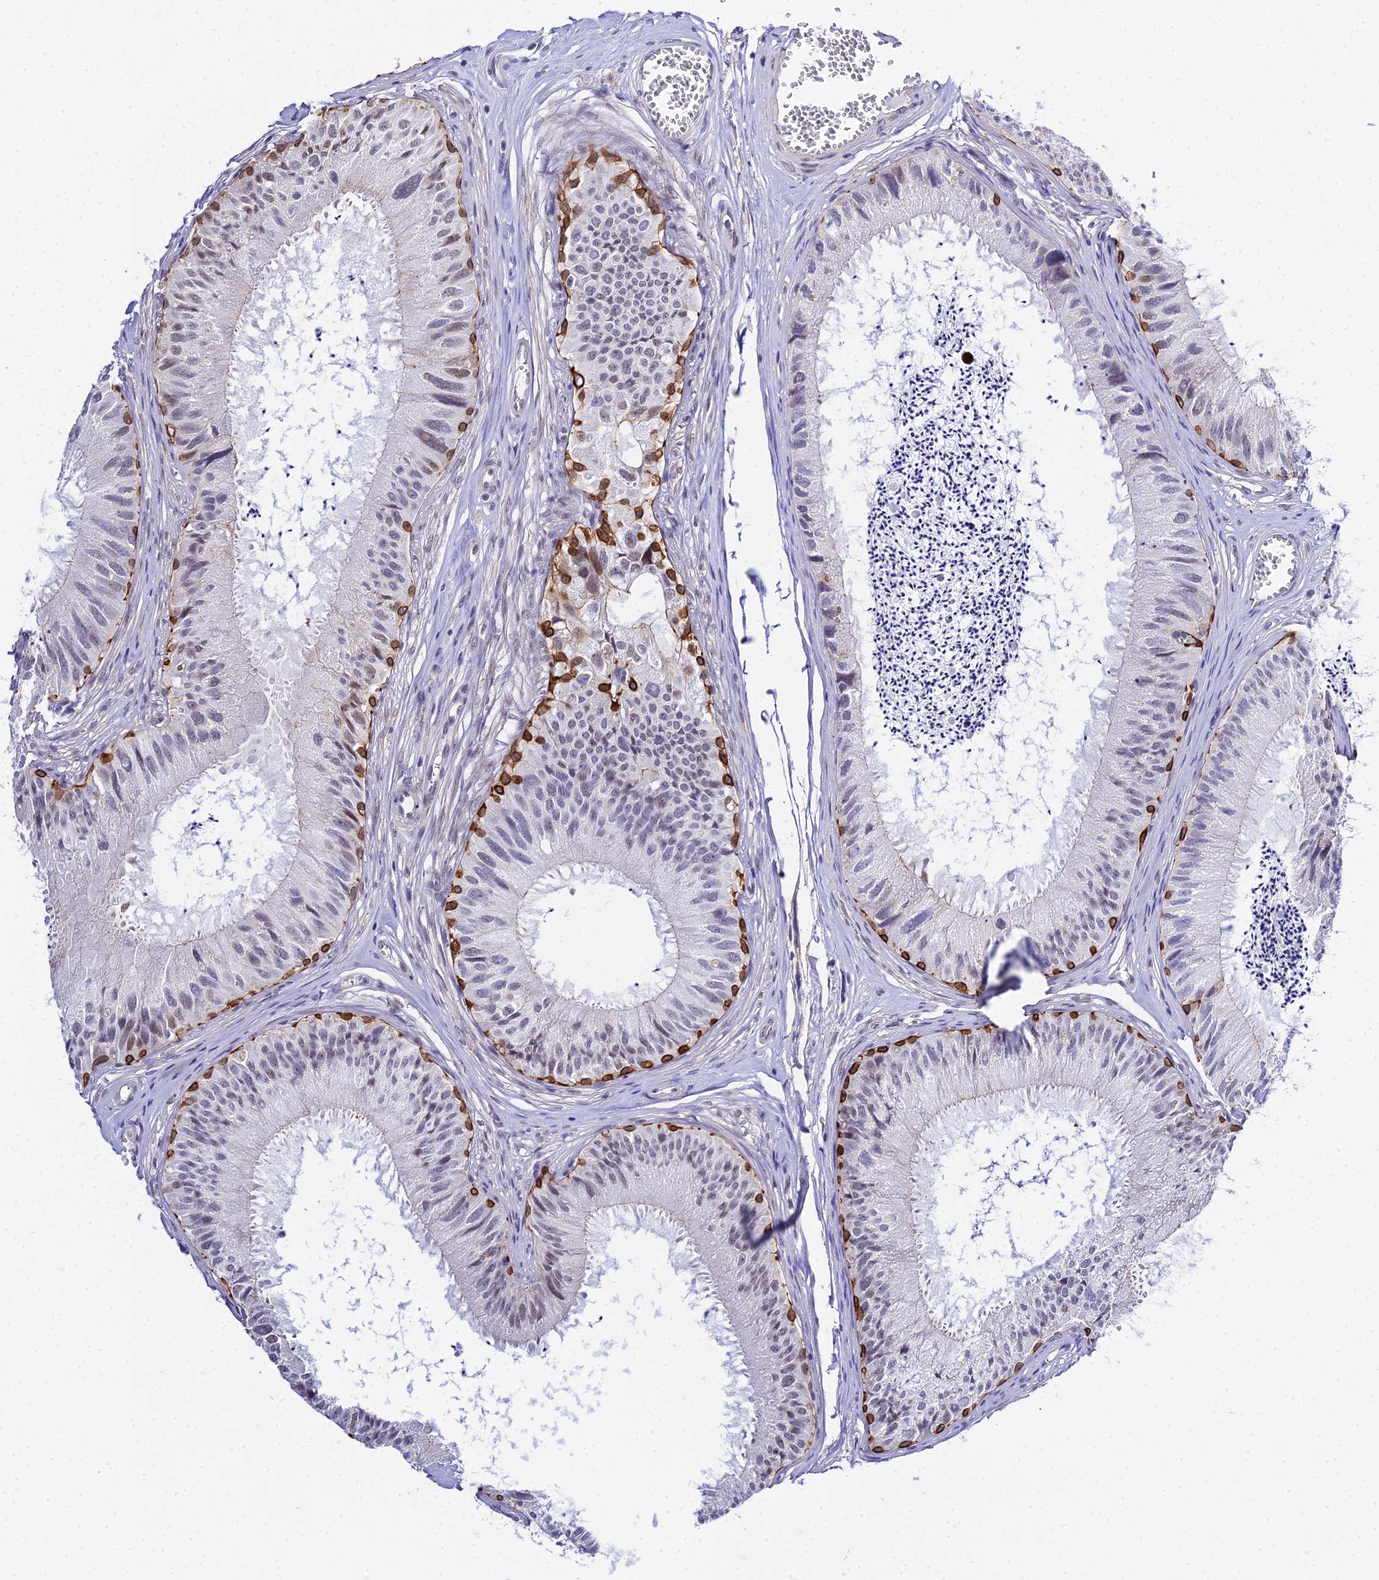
{"staining": {"intensity": "strong", "quantity": "<25%", "location": "cytoplasmic/membranous"}, "tissue": "epididymis", "cell_type": "Glandular cells", "image_type": "normal", "snomed": [{"axis": "morphology", "description": "Normal tissue, NOS"}, {"axis": "topography", "description": "Epididymis"}], "caption": "Approximately <25% of glandular cells in normal epididymis demonstrate strong cytoplasmic/membranous protein staining as visualized by brown immunohistochemical staining.", "gene": "ZNF628", "patient": {"sex": "male", "age": 79}}